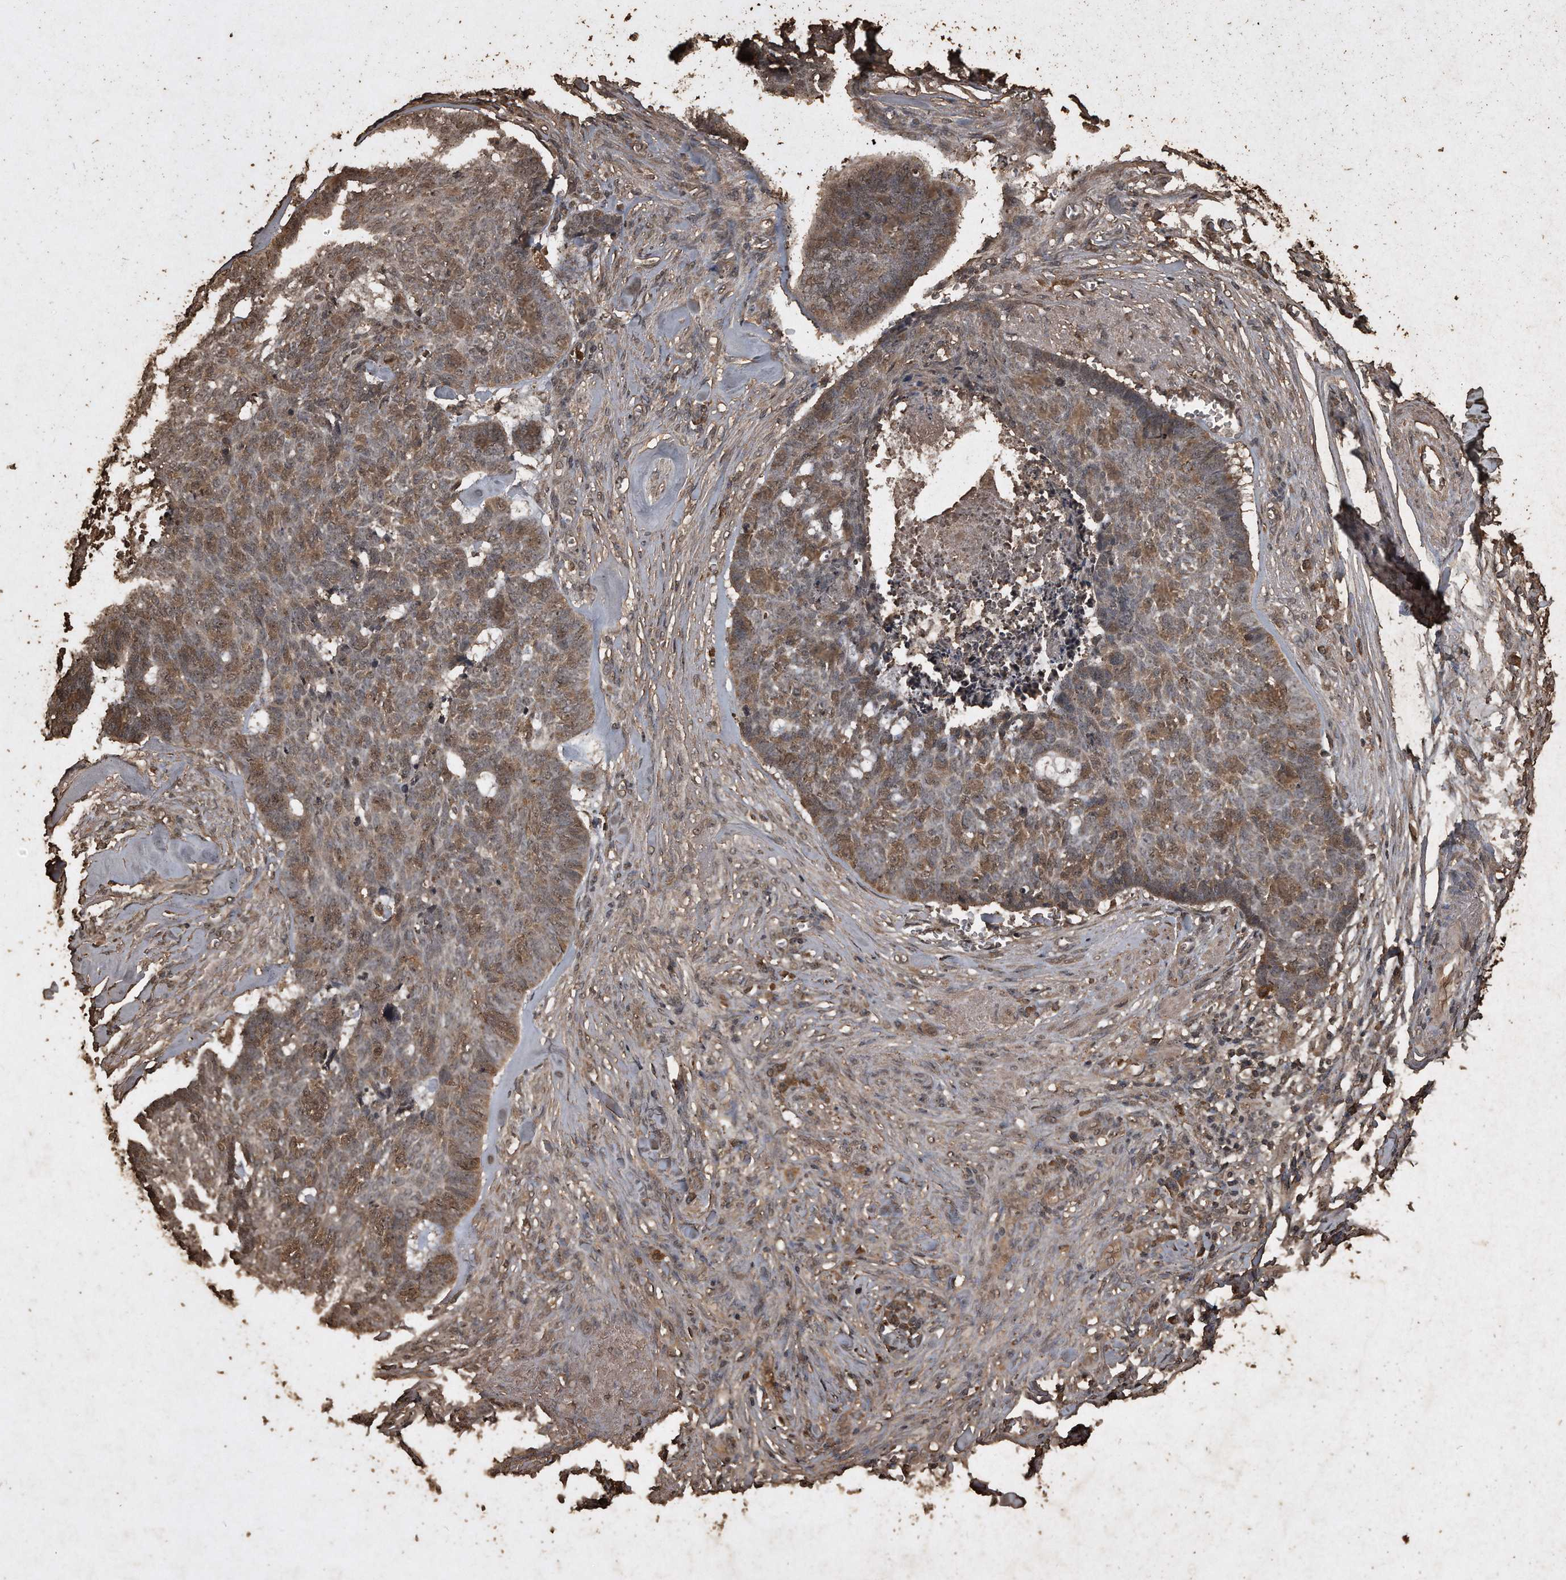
{"staining": {"intensity": "weak", "quantity": "25%-75%", "location": "cytoplasmic/membranous,nuclear"}, "tissue": "skin cancer", "cell_type": "Tumor cells", "image_type": "cancer", "snomed": [{"axis": "morphology", "description": "Basal cell carcinoma"}, {"axis": "topography", "description": "Skin"}], "caption": "Immunohistochemical staining of basal cell carcinoma (skin) reveals weak cytoplasmic/membranous and nuclear protein positivity in approximately 25%-75% of tumor cells.", "gene": "CFLAR", "patient": {"sex": "male", "age": 84}}